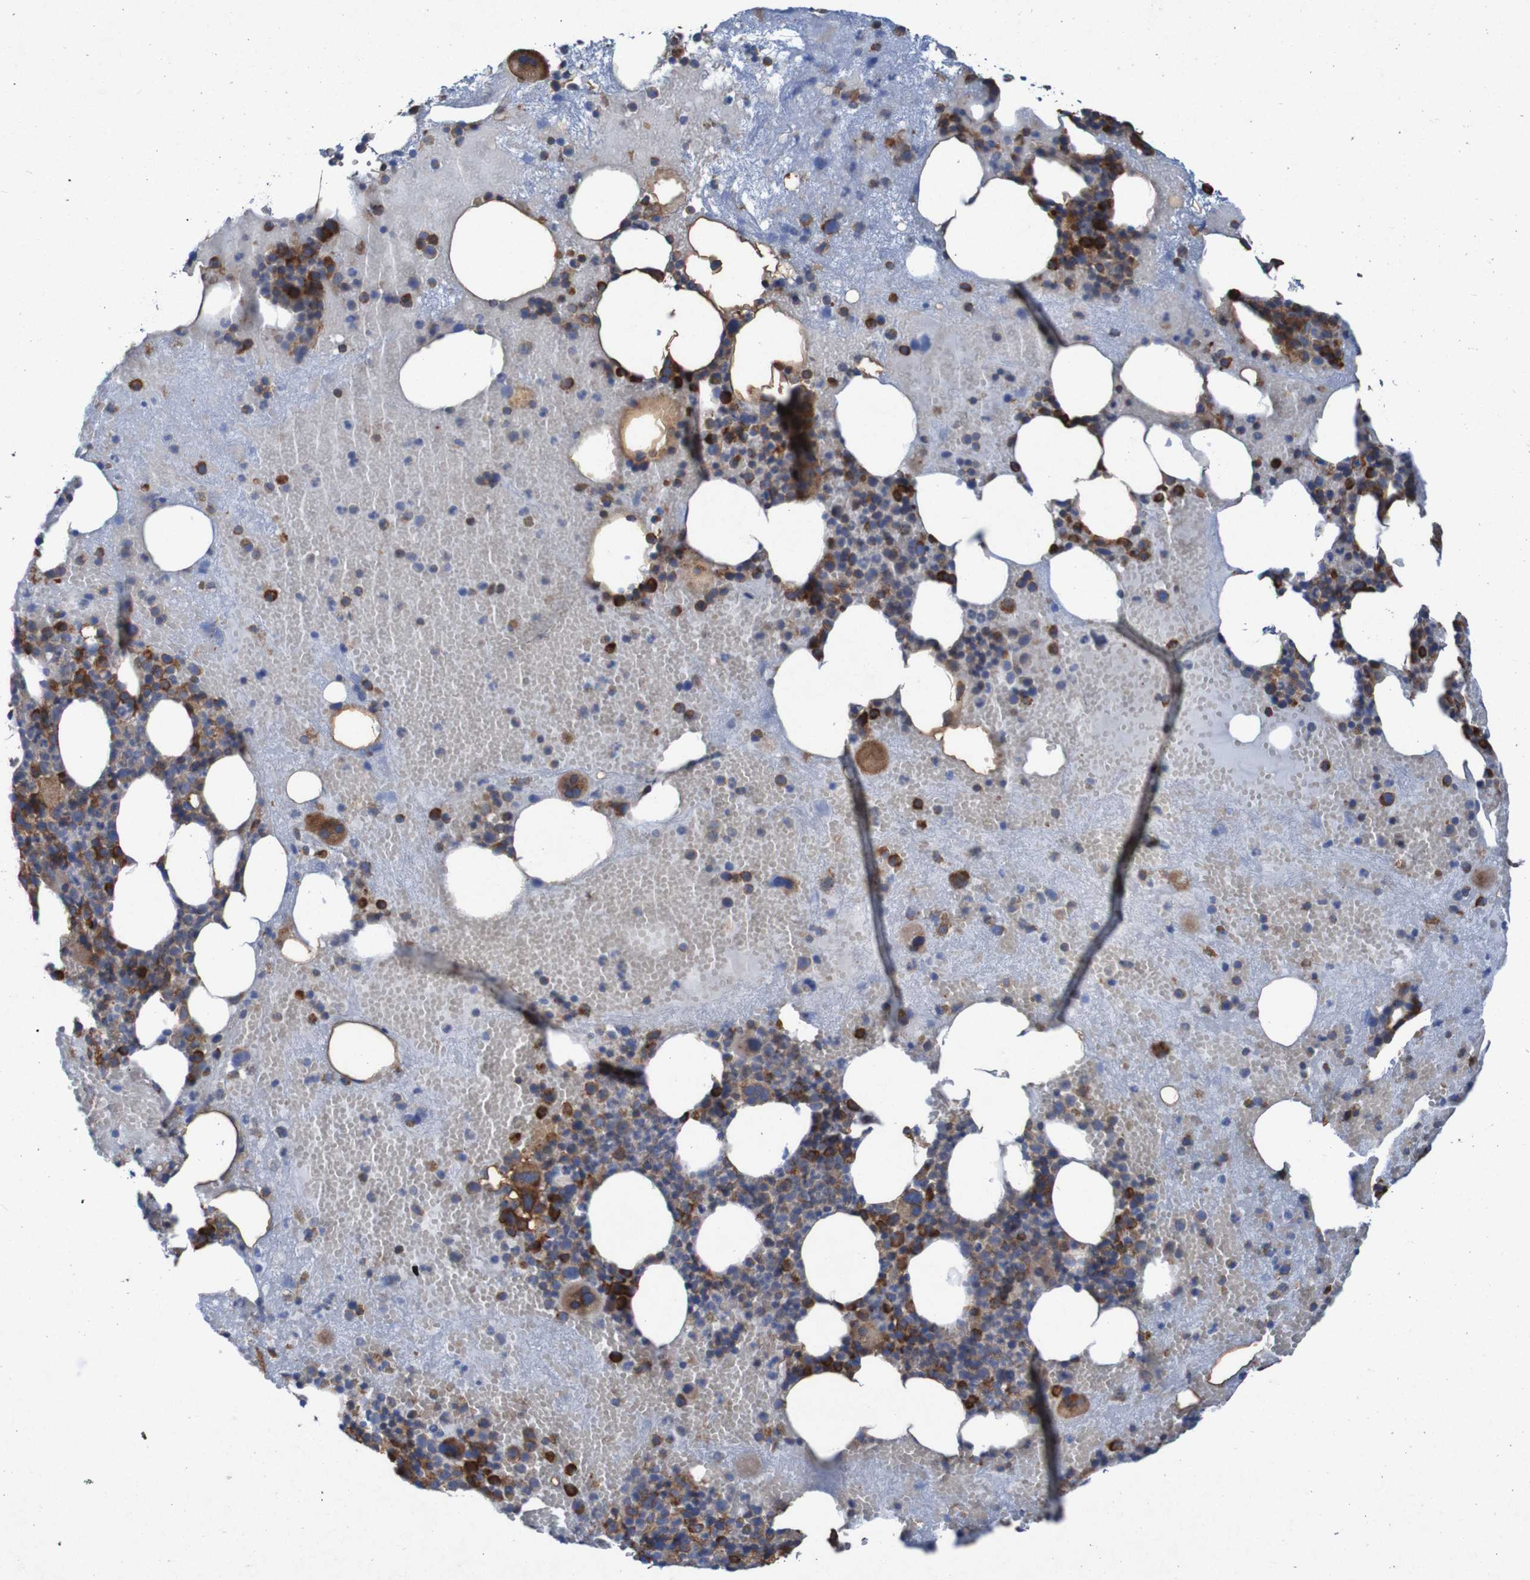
{"staining": {"intensity": "strong", "quantity": "25%-75%", "location": "cytoplasmic/membranous"}, "tissue": "bone marrow", "cell_type": "Hematopoietic cells", "image_type": "normal", "snomed": [{"axis": "morphology", "description": "Normal tissue, NOS"}, {"axis": "morphology", "description": "Inflammation, NOS"}, {"axis": "topography", "description": "Bone marrow"}], "caption": "Immunohistochemical staining of normal human bone marrow exhibits high levels of strong cytoplasmic/membranous expression in approximately 25%-75% of hematopoietic cells.", "gene": "RPL10L", "patient": {"sex": "male", "age": 43}}